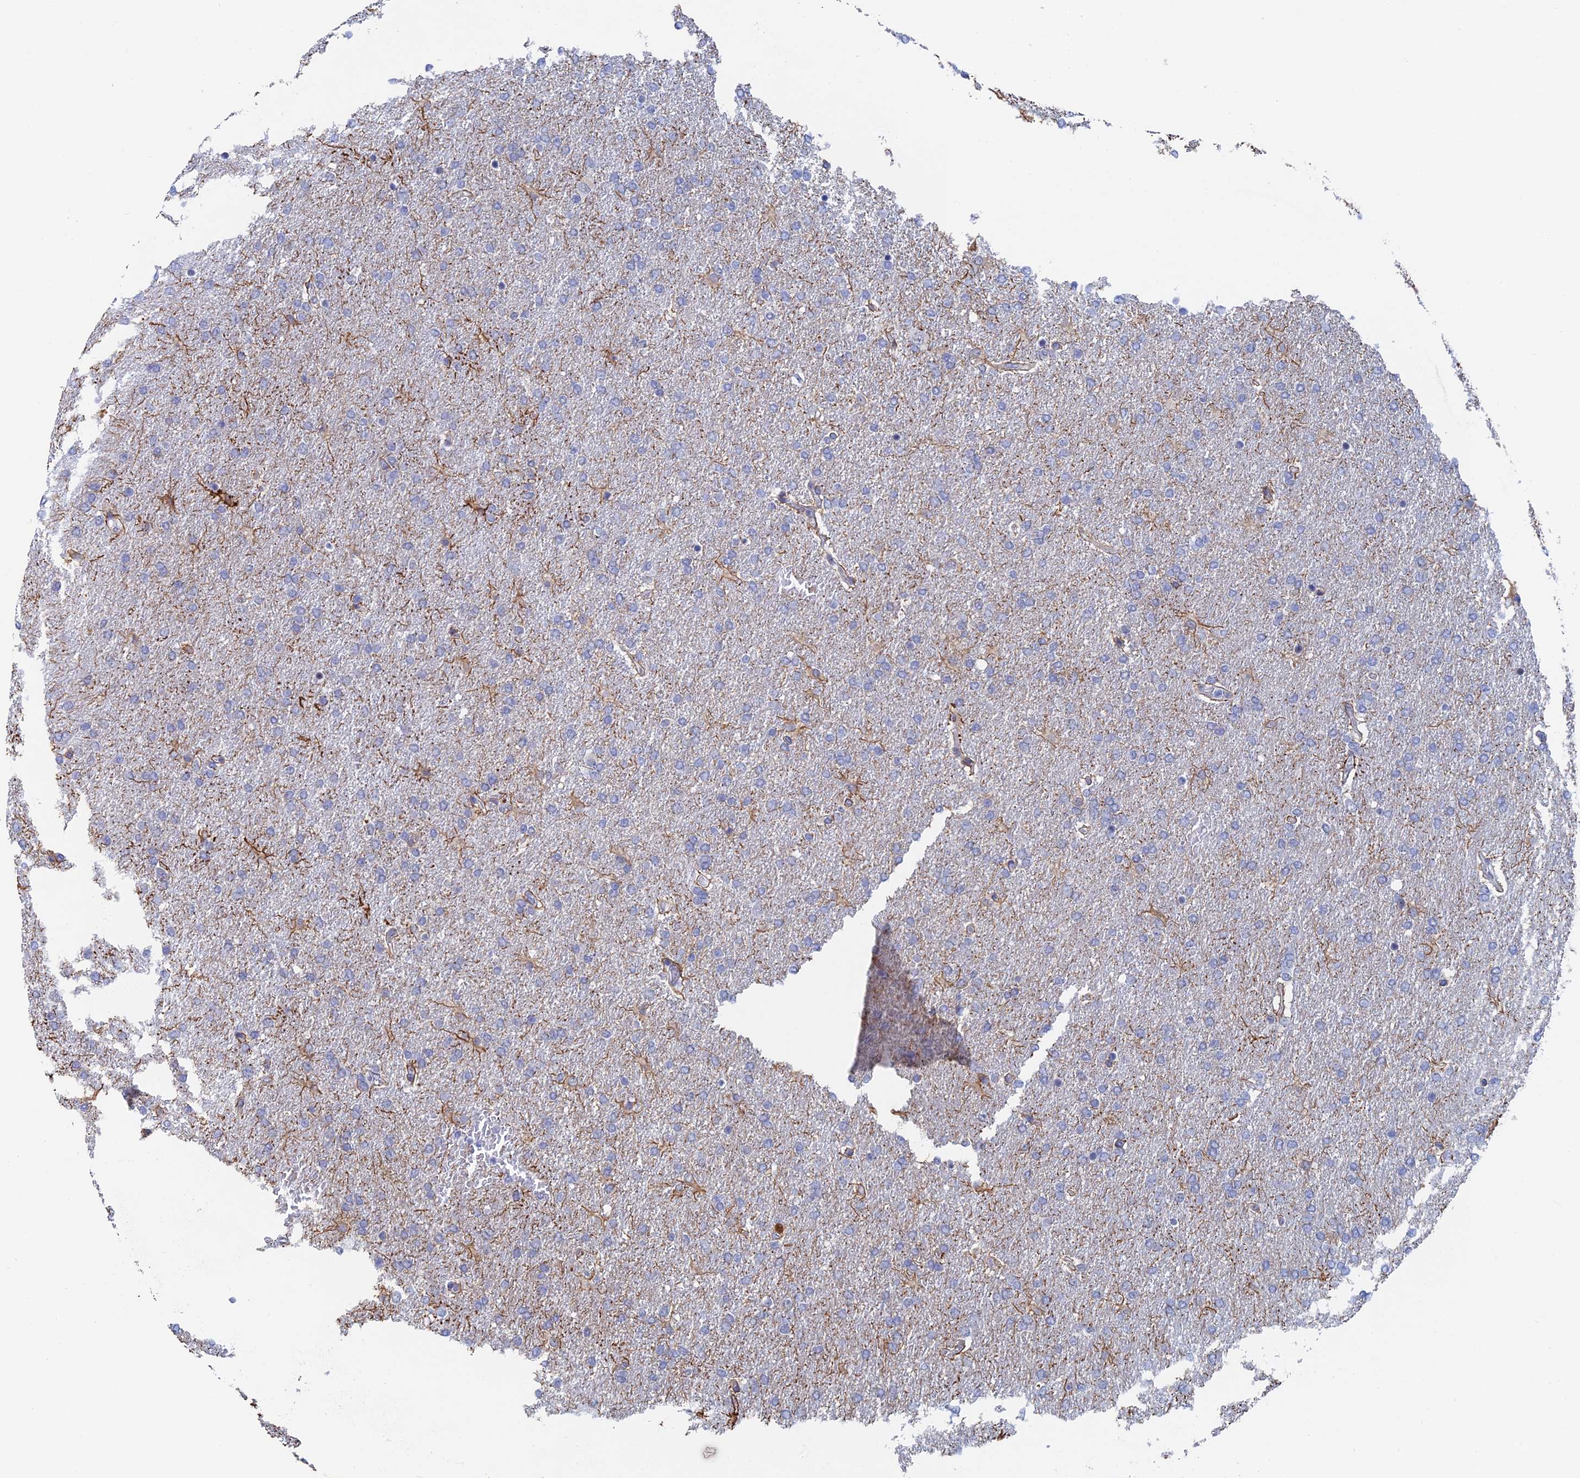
{"staining": {"intensity": "negative", "quantity": "none", "location": "none"}, "tissue": "glioma", "cell_type": "Tumor cells", "image_type": "cancer", "snomed": [{"axis": "morphology", "description": "Glioma, malignant, High grade"}, {"axis": "topography", "description": "Brain"}], "caption": "There is no significant positivity in tumor cells of malignant glioma (high-grade).", "gene": "GMNC", "patient": {"sex": "male", "age": 72}}